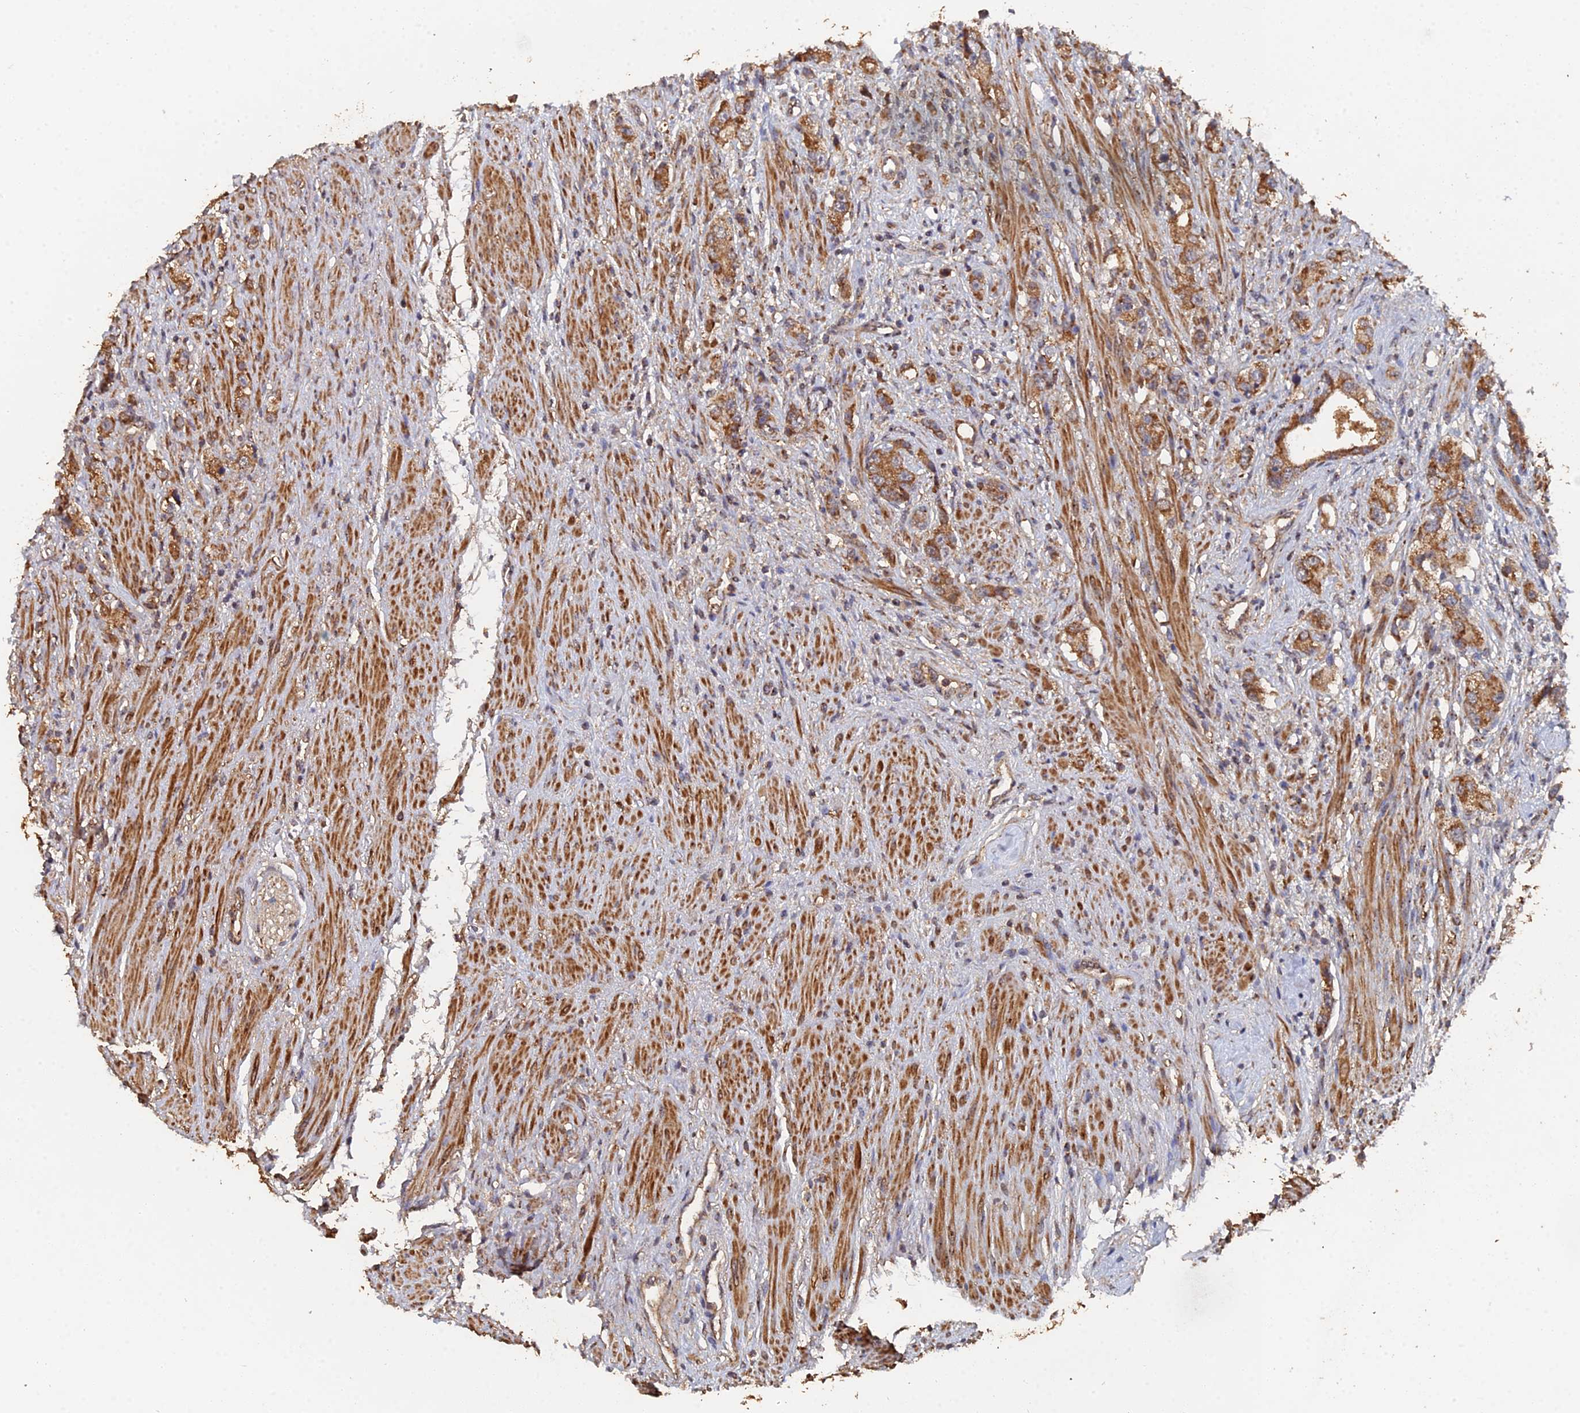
{"staining": {"intensity": "moderate", "quantity": ">75%", "location": "cytoplasmic/membranous"}, "tissue": "prostate cancer", "cell_type": "Tumor cells", "image_type": "cancer", "snomed": [{"axis": "morphology", "description": "Adenocarcinoma, High grade"}, {"axis": "topography", "description": "Prostate"}], "caption": "Prostate adenocarcinoma (high-grade) stained with a brown dye displays moderate cytoplasmic/membranous positive expression in about >75% of tumor cells.", "gene": "SPANXN4", "patient": {"sex": "male", "age": 63}}